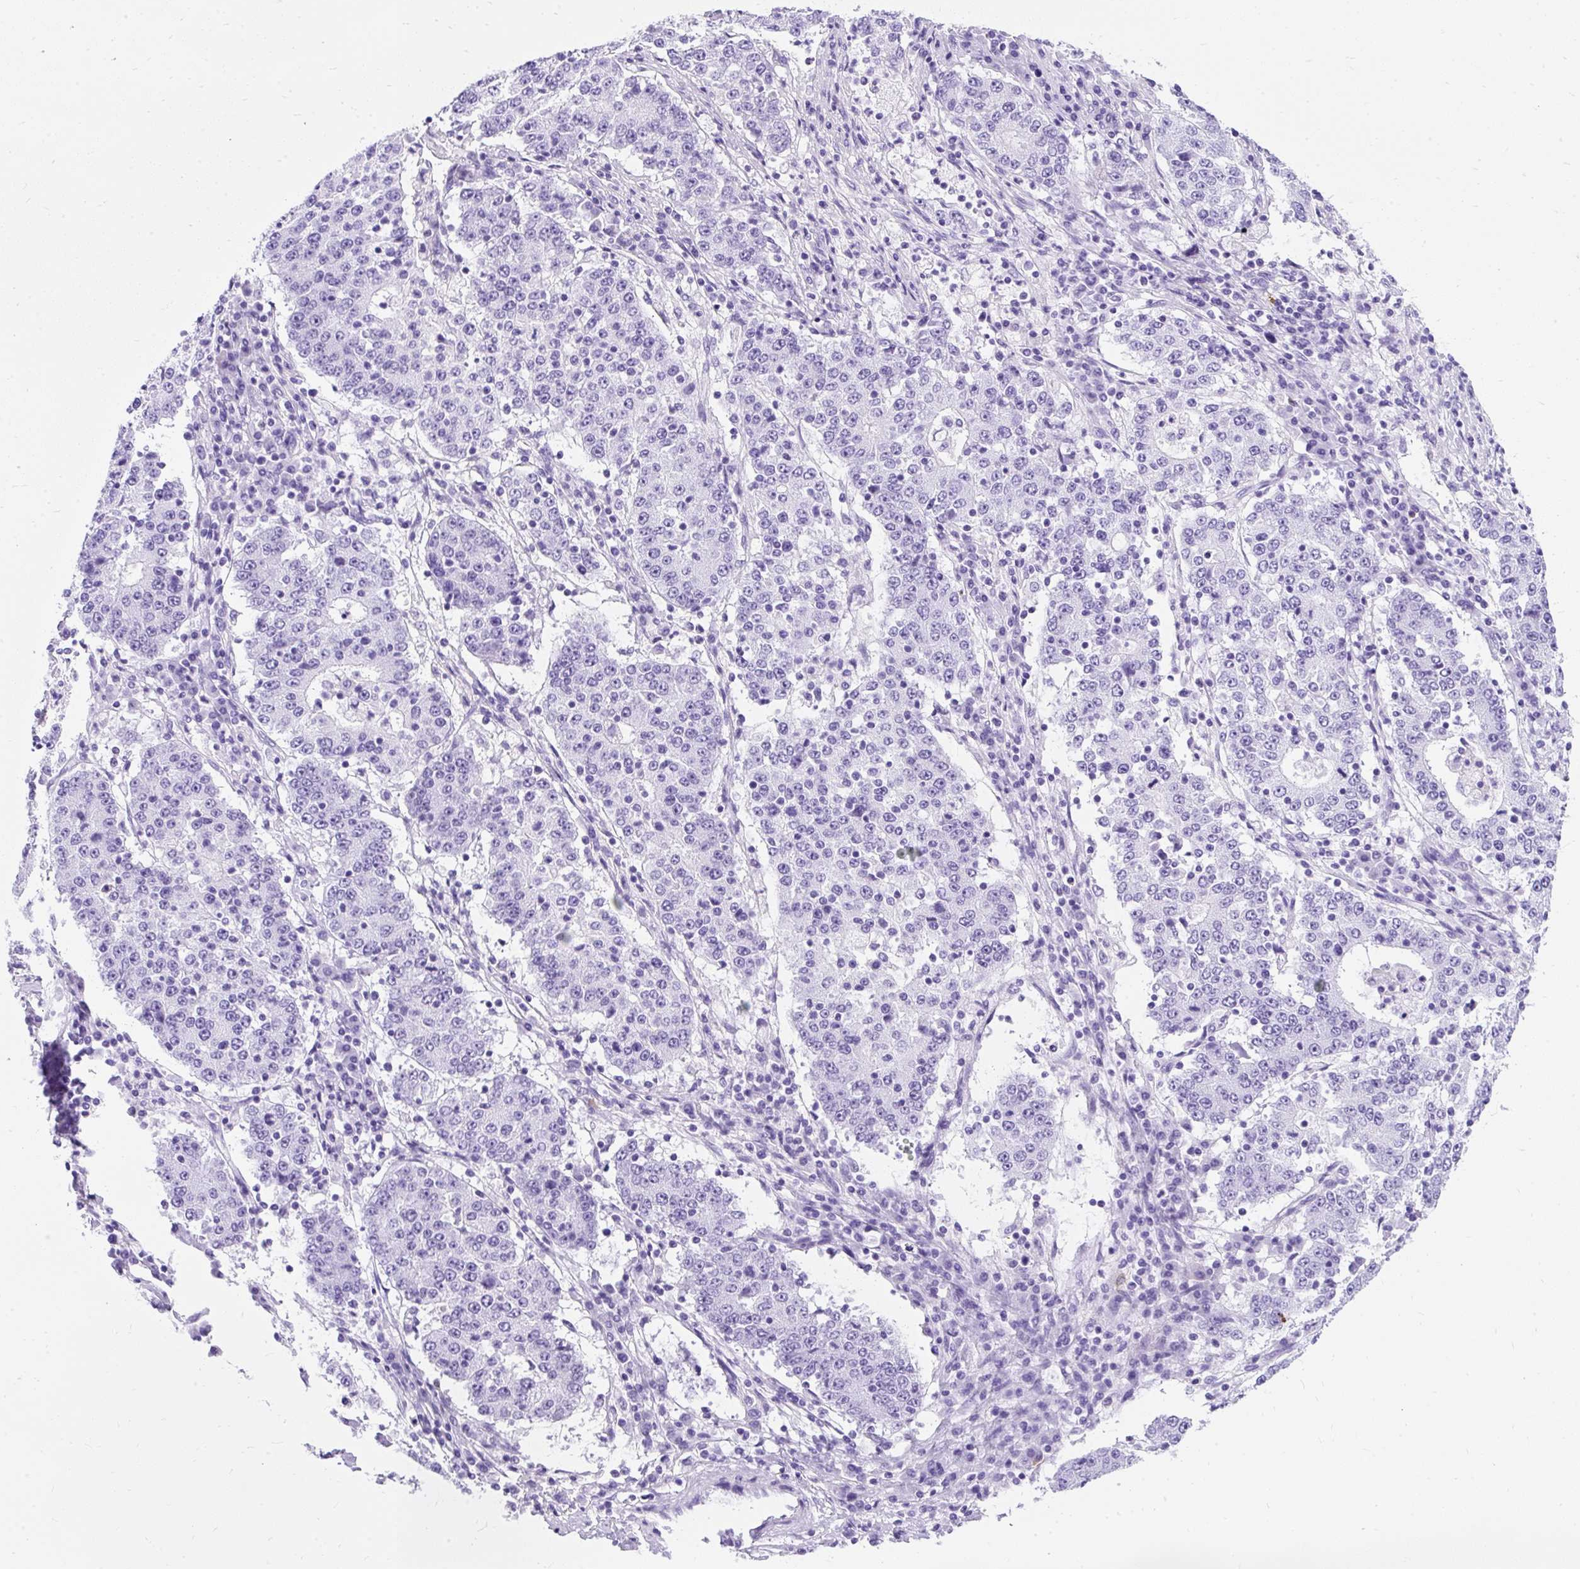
{"staining": {"intensity": "negative", "quantity": "none", "location": "none"}, "tissue": "stomach cancer", "cell_type": "Tumor cells", "image_type": "cancer", "snomed": [{"axis": "morphology", "description": "Adenocarcinoma, NOS"}, {"axis": "topography", "description": "Stomach"}], "caption": "Immunohistochemistry (IHC) photomicrograph of stomach cancer stained for a protein (brown), which reveals no positivity in tumor cells.", "gene": "PVALB", "patient": {"sex": "male", "age": 59}}